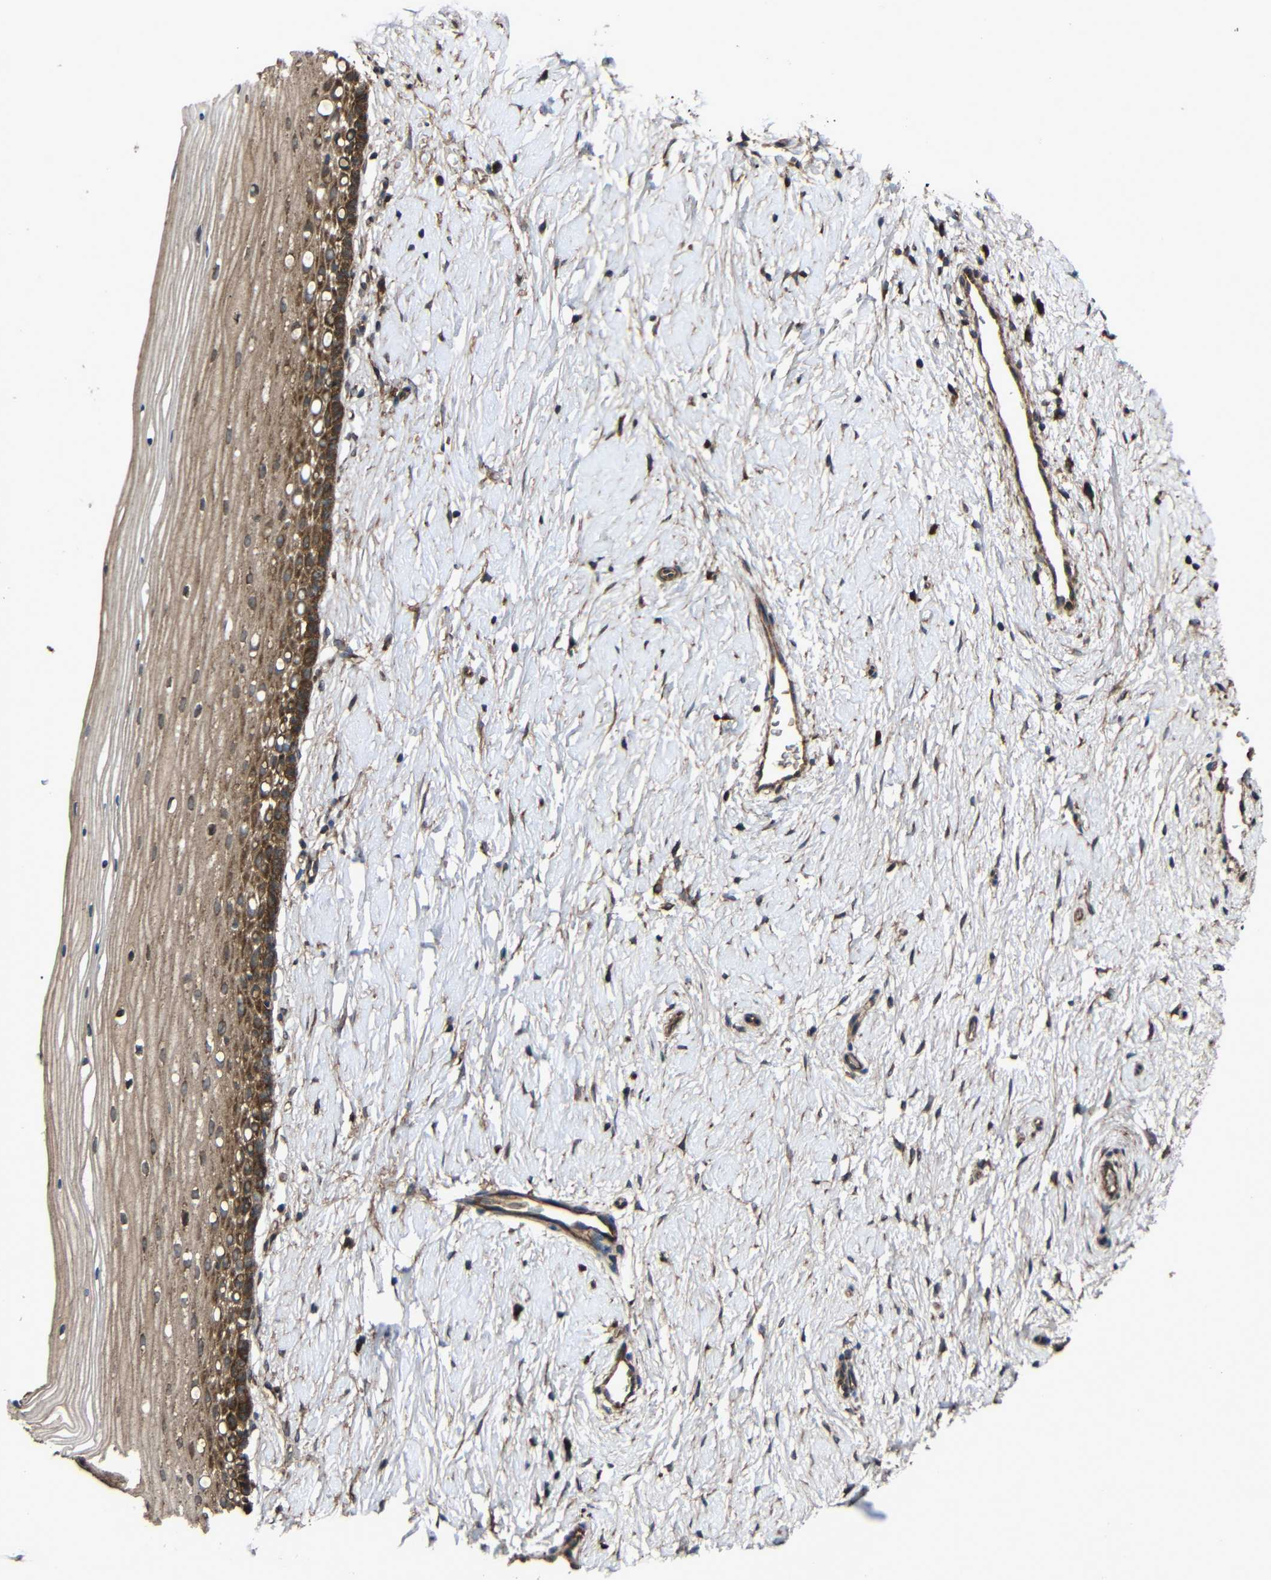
{"staining": {"intensity": "strong", "quantity": ">75%", "location": "cytoplasmic/membranous"}, "tissue": "cervix", "cell_type": "Squamous epithelial cells", "image_type": "normal", "snomed": [{"axis": "morphology", "description": "Normal tissue, NOS"}, {"axis": "topography", "description": "Cervix"}], "caption": "Protein staining of normal cervix reveals strong cytoplasmic/membranous positivity in approximately >75% of squamous epithelial cells. Using DAB (brown) and hematoxylin (blue) stains, captured at high magnification using brightfield microscopy.", "gene": "C1GALT1", "patient": {"sex": "female", "age": 39}}